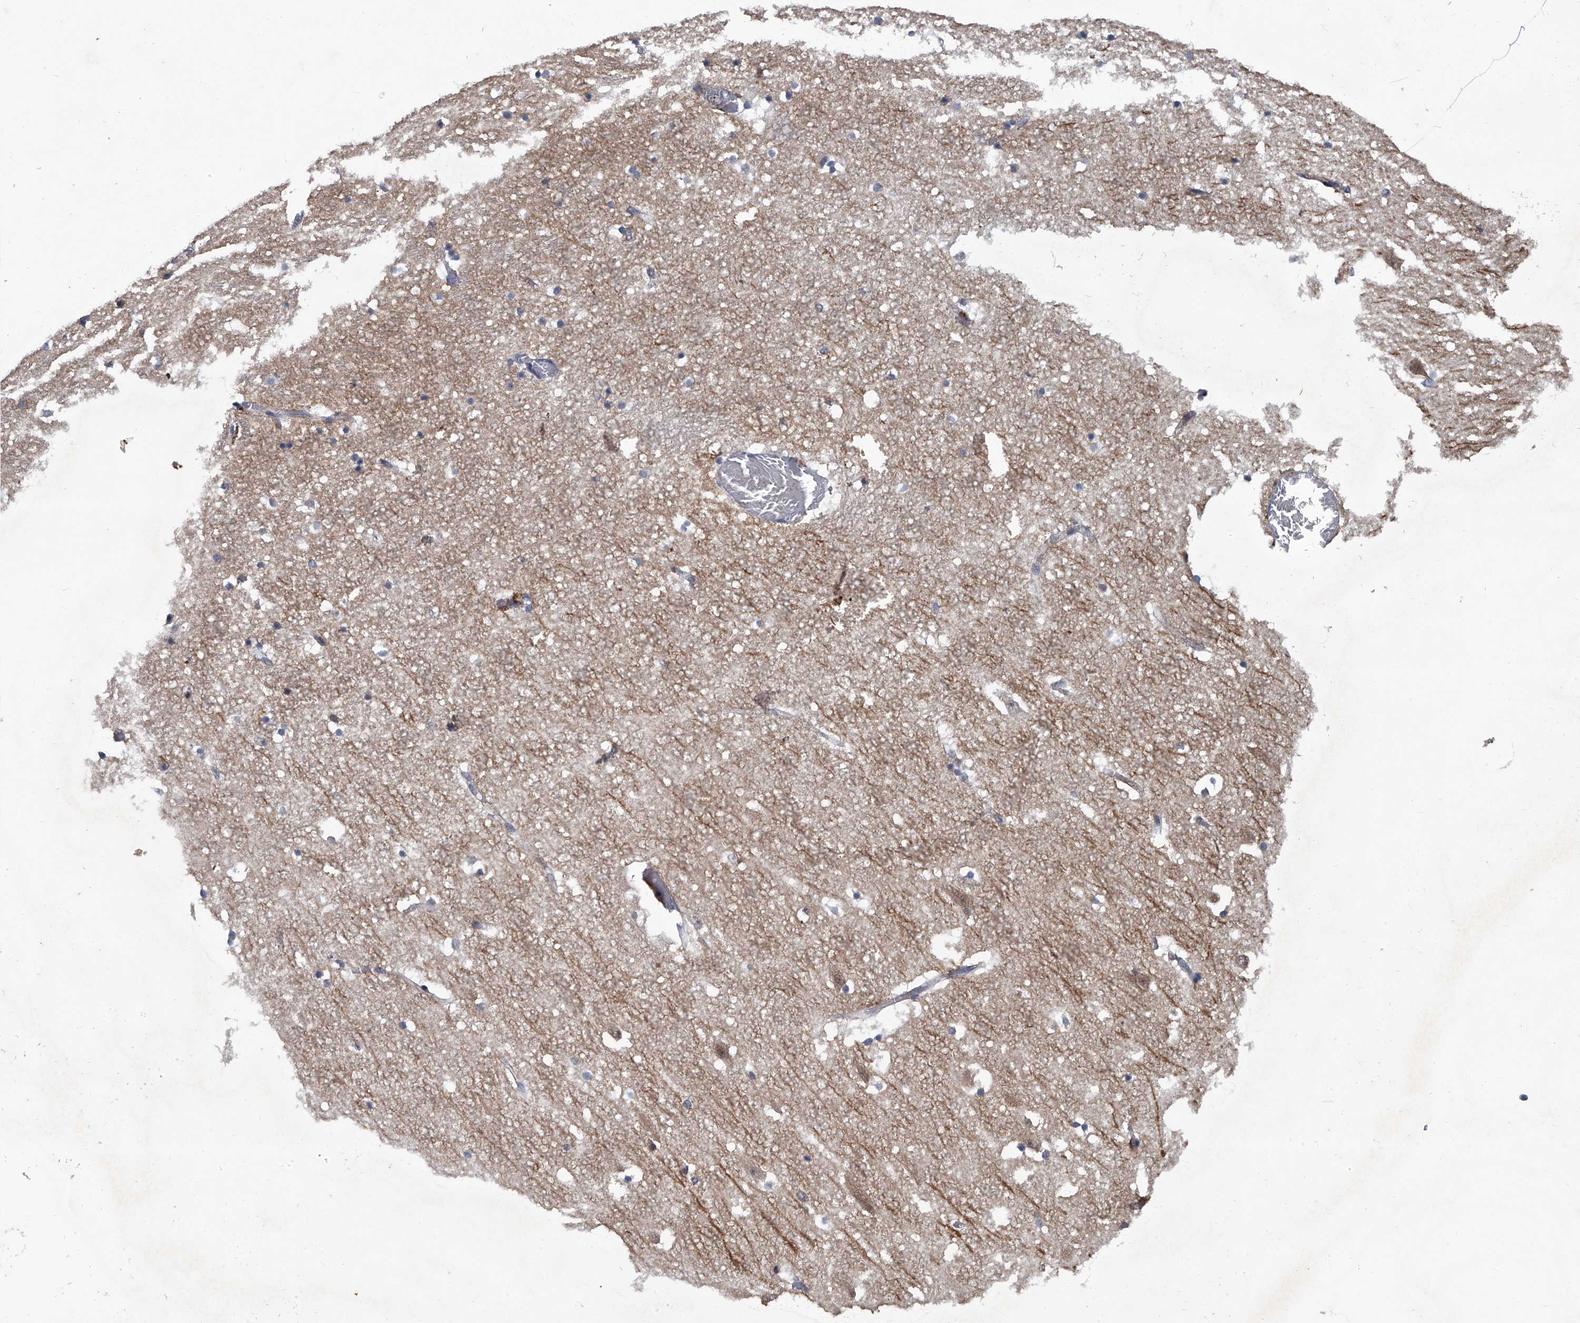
{"staining": {"intensity": "weak", "quantity": "<25%", "location": "cytoplasmic/membranous"}, "tissue": "hippocampus", "cell_type": "Glial cells", "image_type": "normal", "snomed": [{"axis": "morphology", "description": "Normal tissue, NOS"}, {"axis": "topography", "description": "Hippocampus"}], "caption": "IHC histopathology image of normal hippocampus: human hippocampus stained with DAB (3,3'-diaminobenzidine) shows no significant protein staining in glial cells.", "gene": "AKNAD1", "patient": {"sex": "female", "age": 52}}